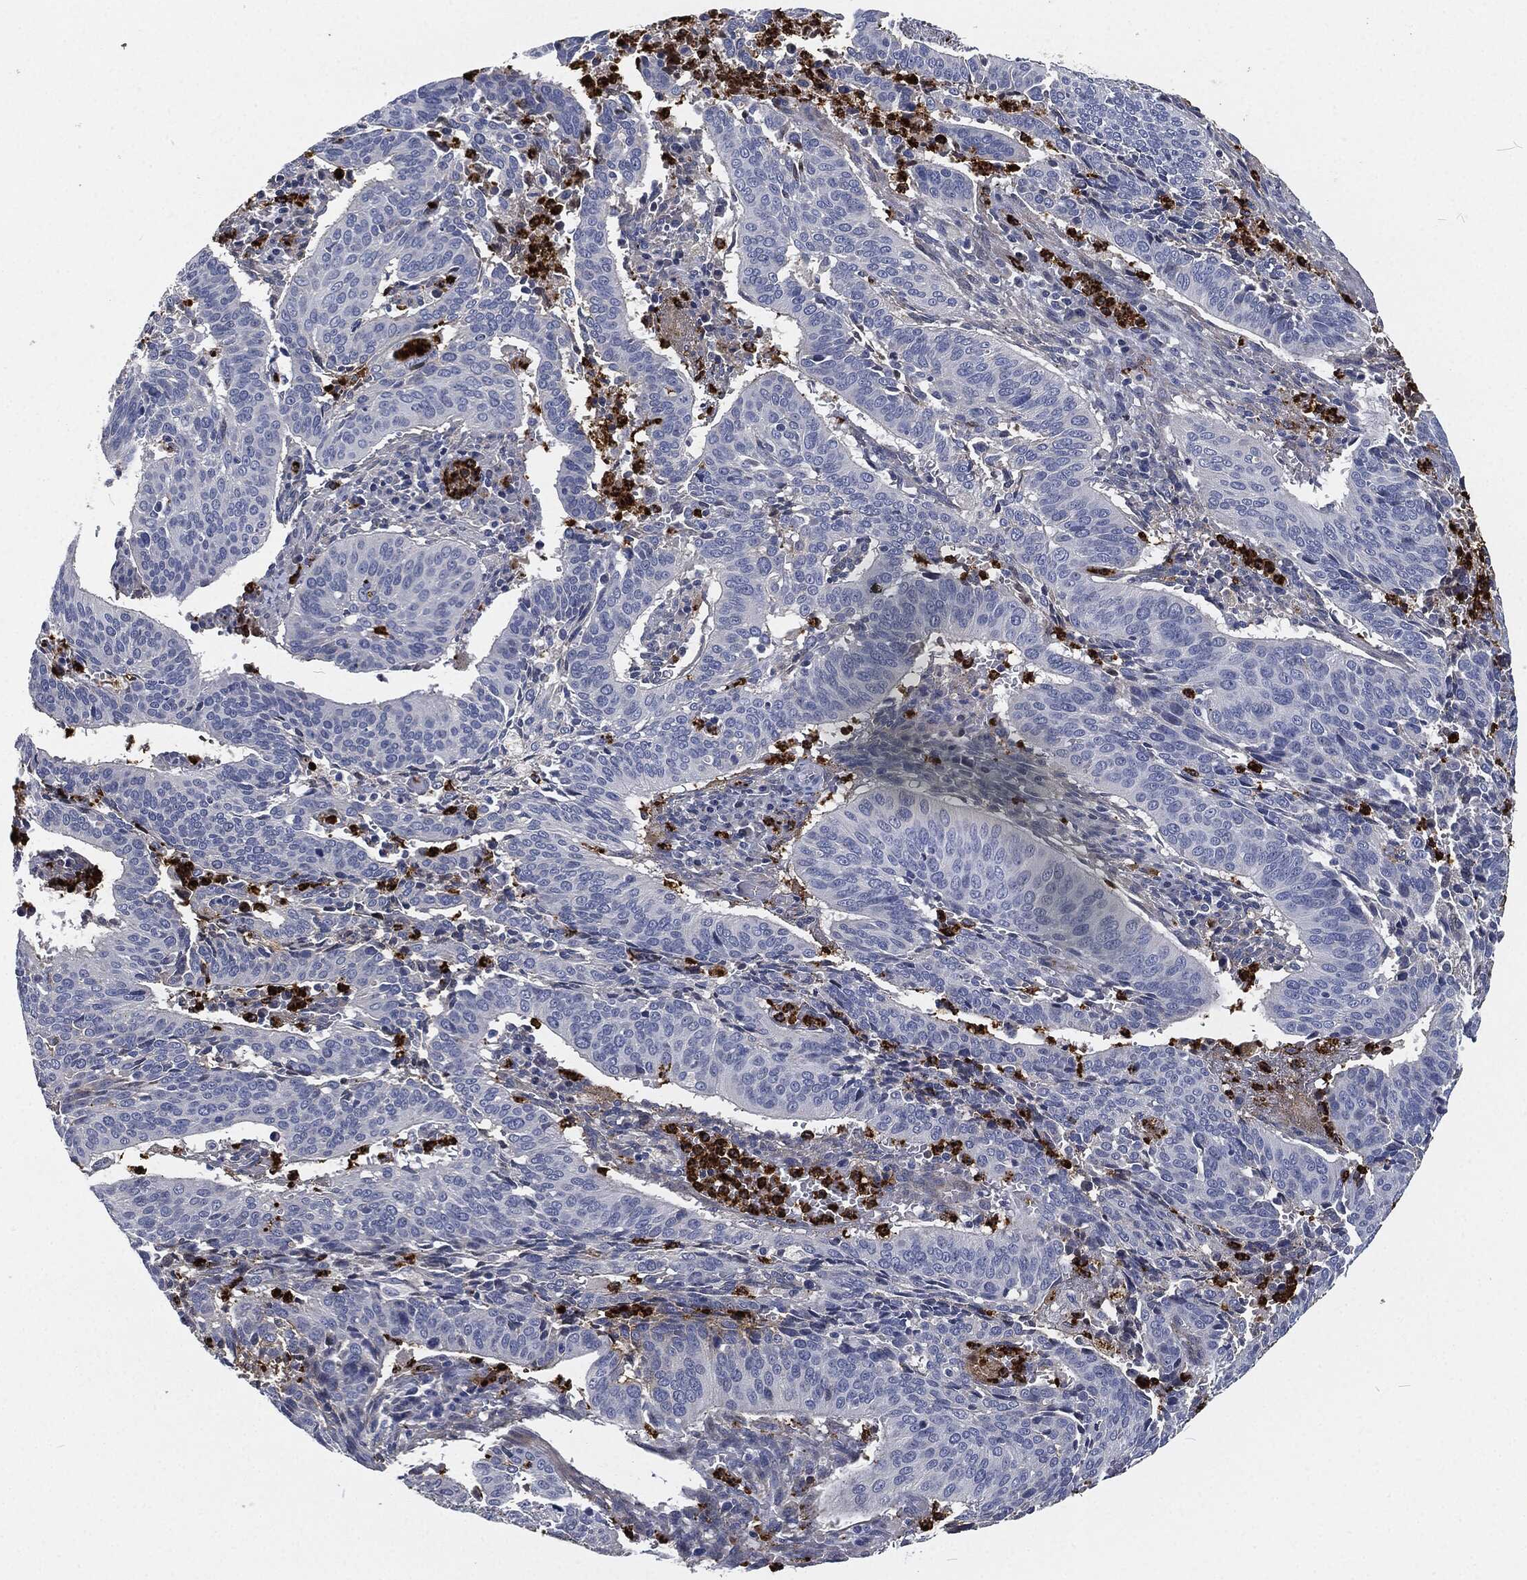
{"staining": {"intensity": "negative", "quantity": "none", "location": "none"}, "tissue": "cervical cancer", "cell_type": "Tumor cells", "image_type": "cancer", "snomed": [{"axis": "morphology", "description": "Normal tissue, NOS"}, {"axis": "morphology", "description": "Squamous cell carcinoma, NOS"}, {"axis": "topography", "description": "Cervix"}], "caption": "Squamous cell carcinoma (cervical) was stained to show a protein in brown. There is no significant positivity in tumor cells.", "gene": "MPO", "patient": {"sex": "female", "age": 39}}